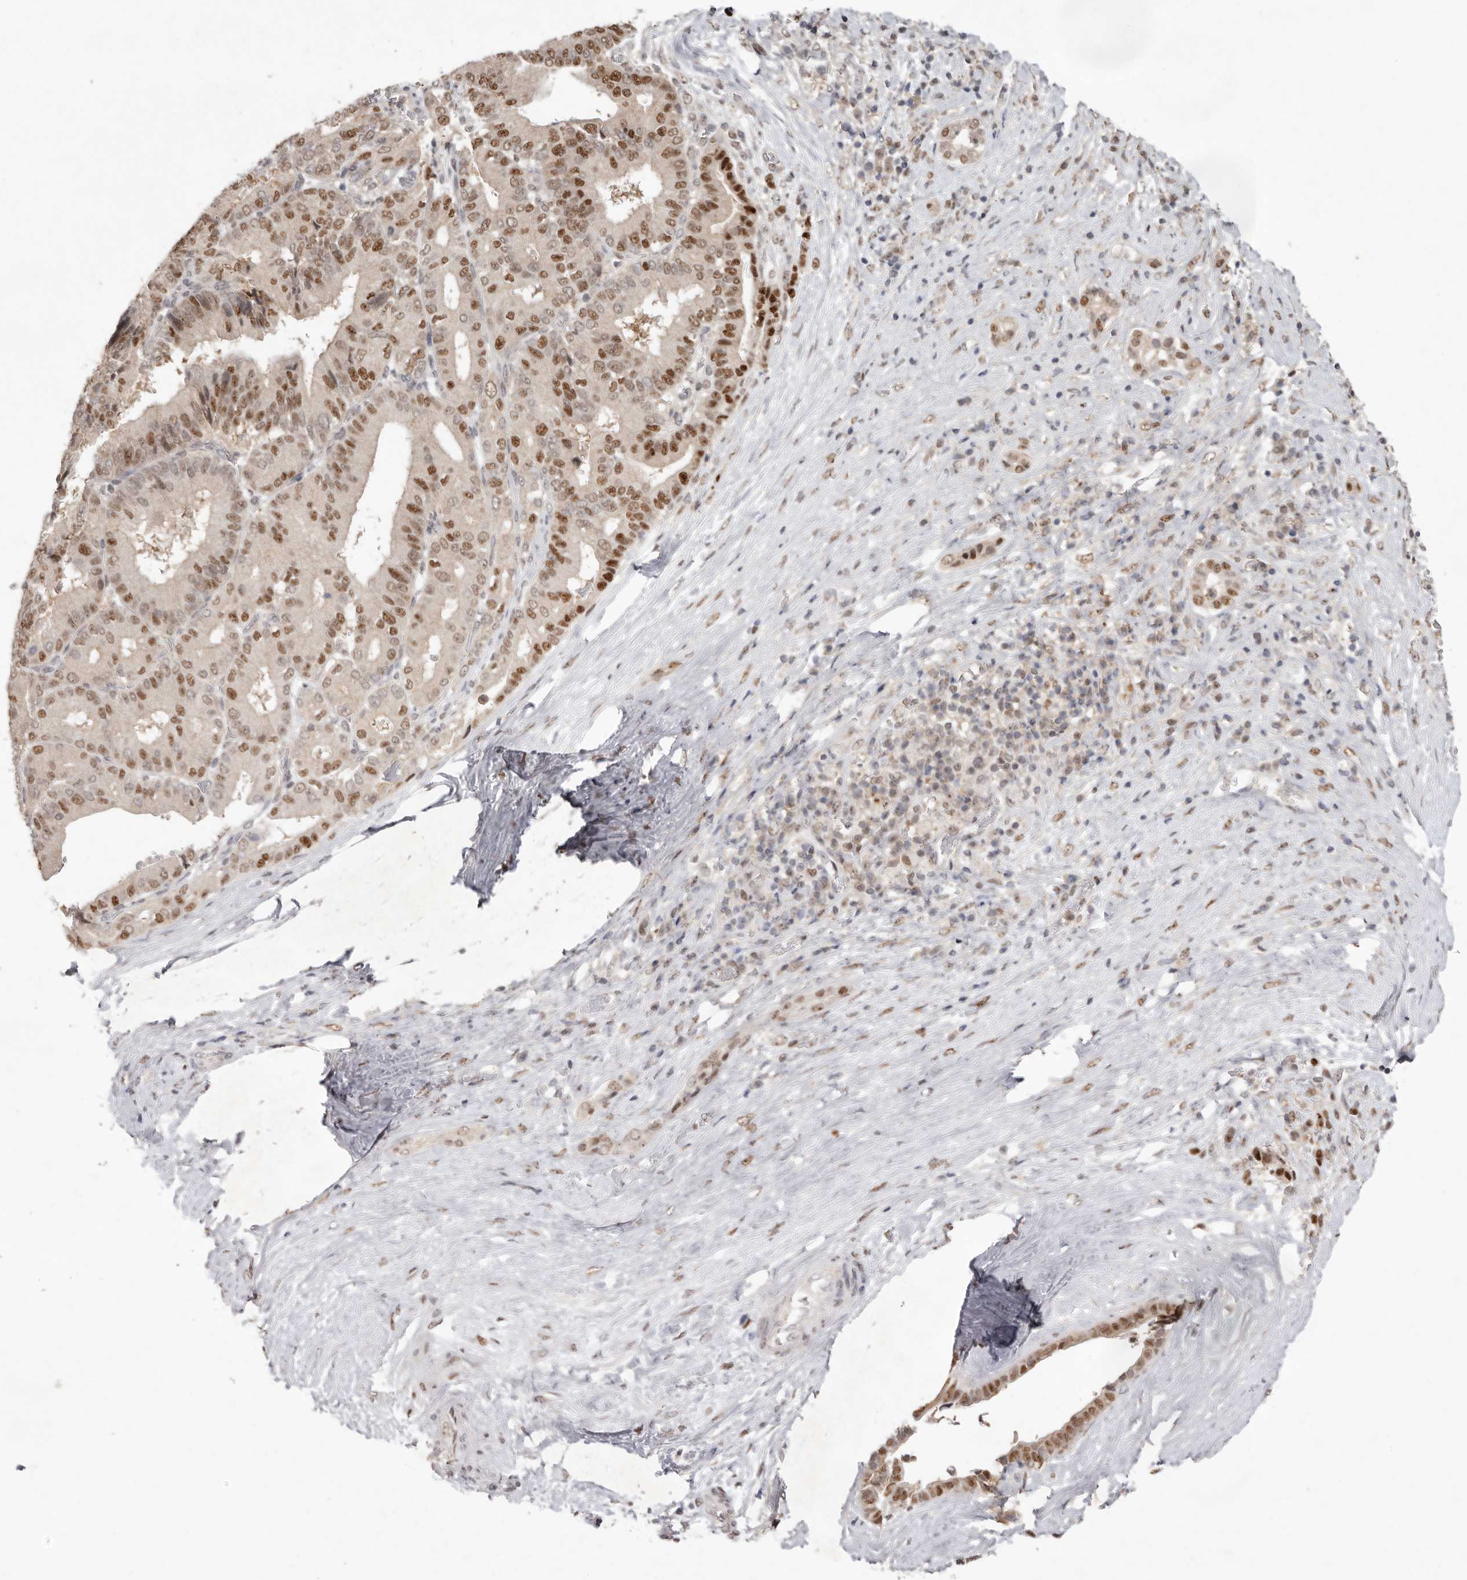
{"staining": {"intensity": "moderate", "quantity": ">75%", "location": "nuclear"}, "tissue": "liver cancer", "cell_type": "Tumor cells", "image_type": "cancer", "snomed": [{"axis": "morphology", "description": "Cholangiocarcinoma"}, {"axis": "topography", "description": "Liver"}], "caption": "Moderate nuclear protein positivity is seen in approximately >75% of tumor cells in liver cancer (cholangiocarcinoma). The staining was performed using DAB, with brown indicating positive protein expression. Nuclei are stained blue with hematoxylin.", "gene": "TADA1", "patient": {"sex": "female", "age": 75}}